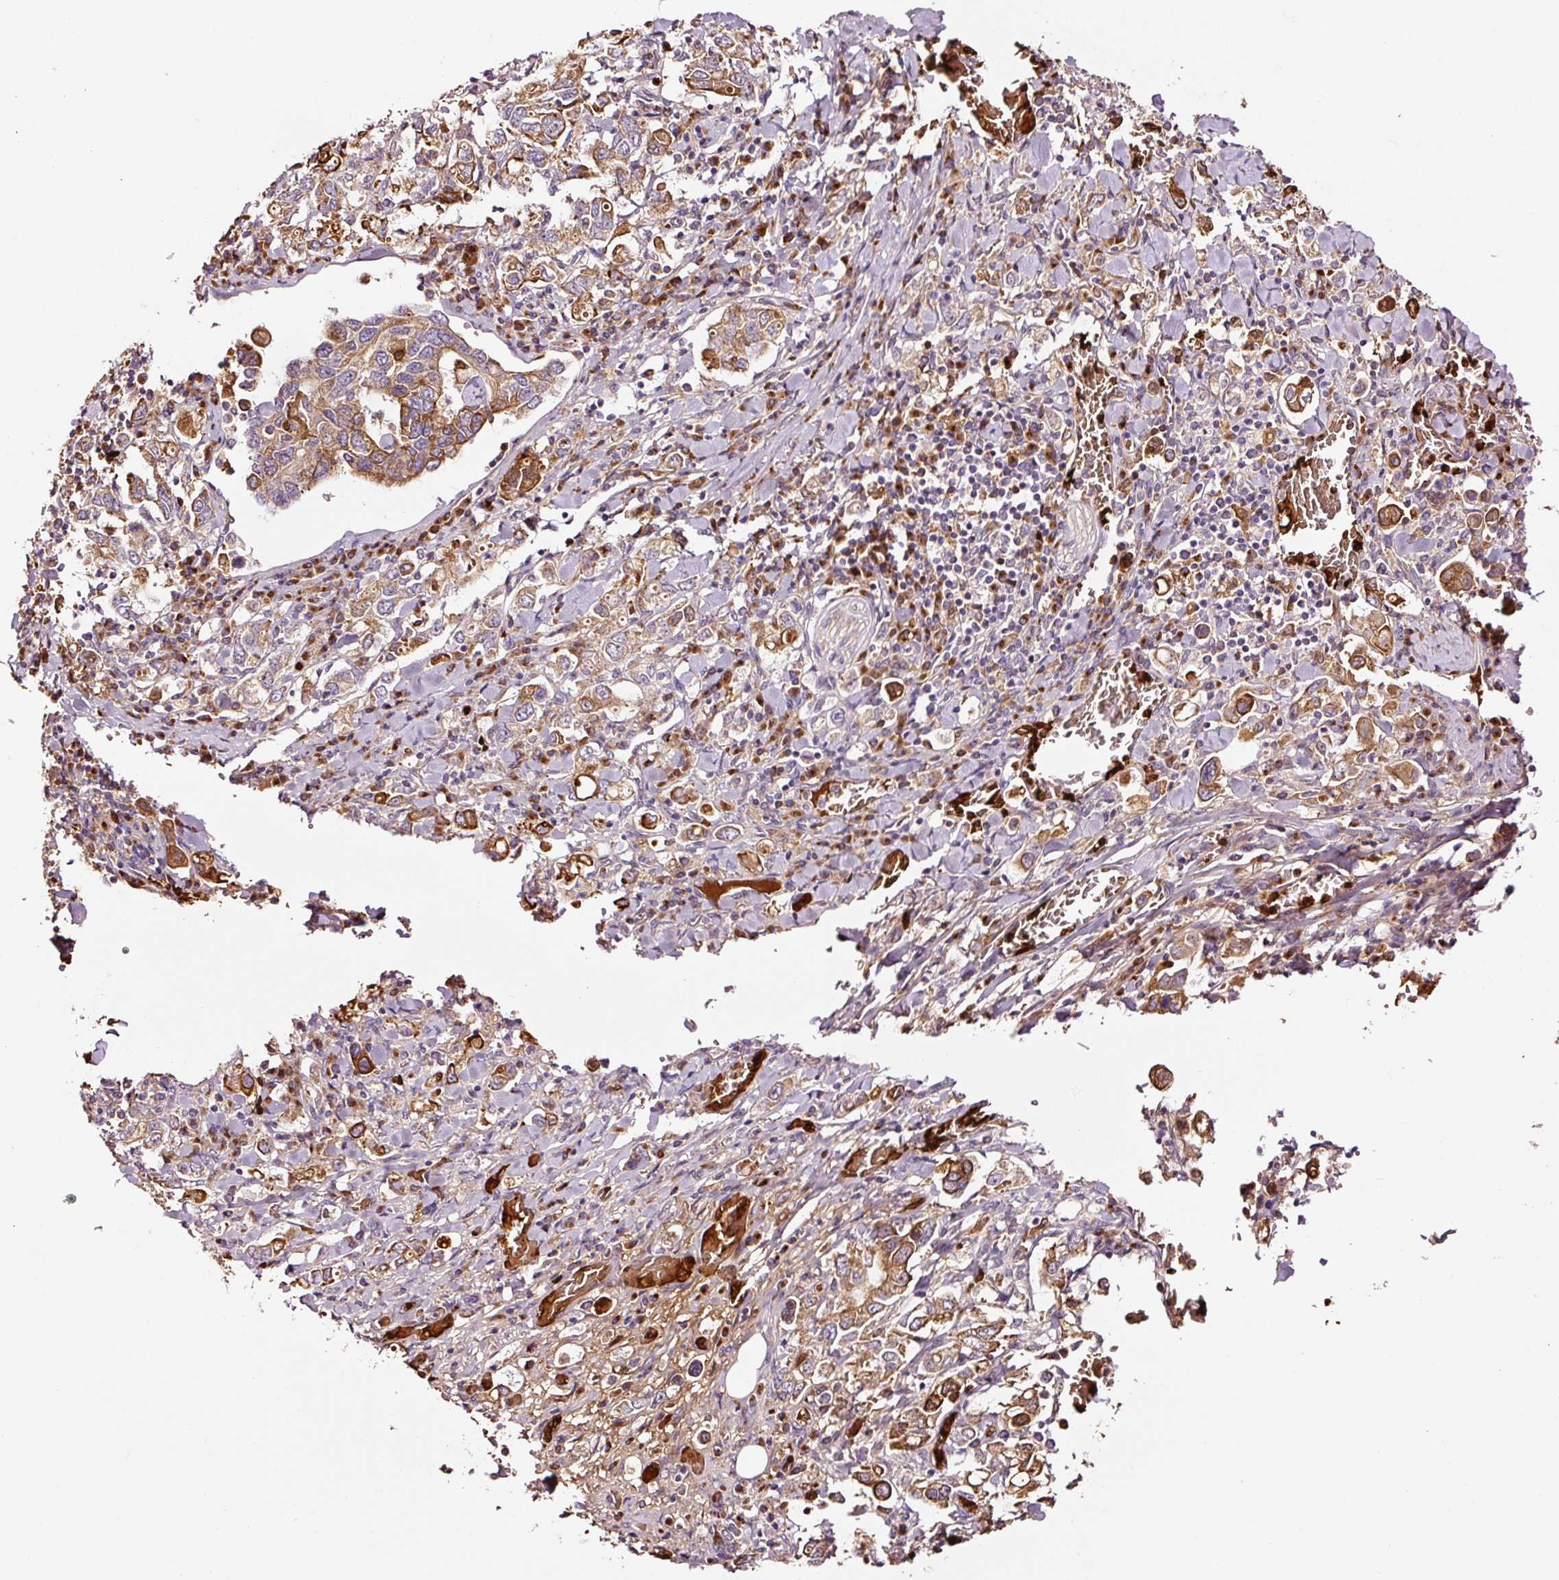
{"staining": {"intensity": "moderate", "quantity": ">75%", "location": "cytoplasmic/membranous"}, "tissue": "stomach cancer", "cell_type": "Tumor cells", "image_type": "cancer", "snomed": [{"axis": "morphology", "description": "Adenocarcinoma, NOS"}, {"axis": "topography", "description": "Stomach, upper"}], "caption": "This is an image of immunohistochemistry staining of adenocarcinoma (stomach), which shows moderate staining in the cytoplasmic/membranous of tumor cells.", "gene": "PGLYRP2", "patient": {"sex": "male", "age": 62}}